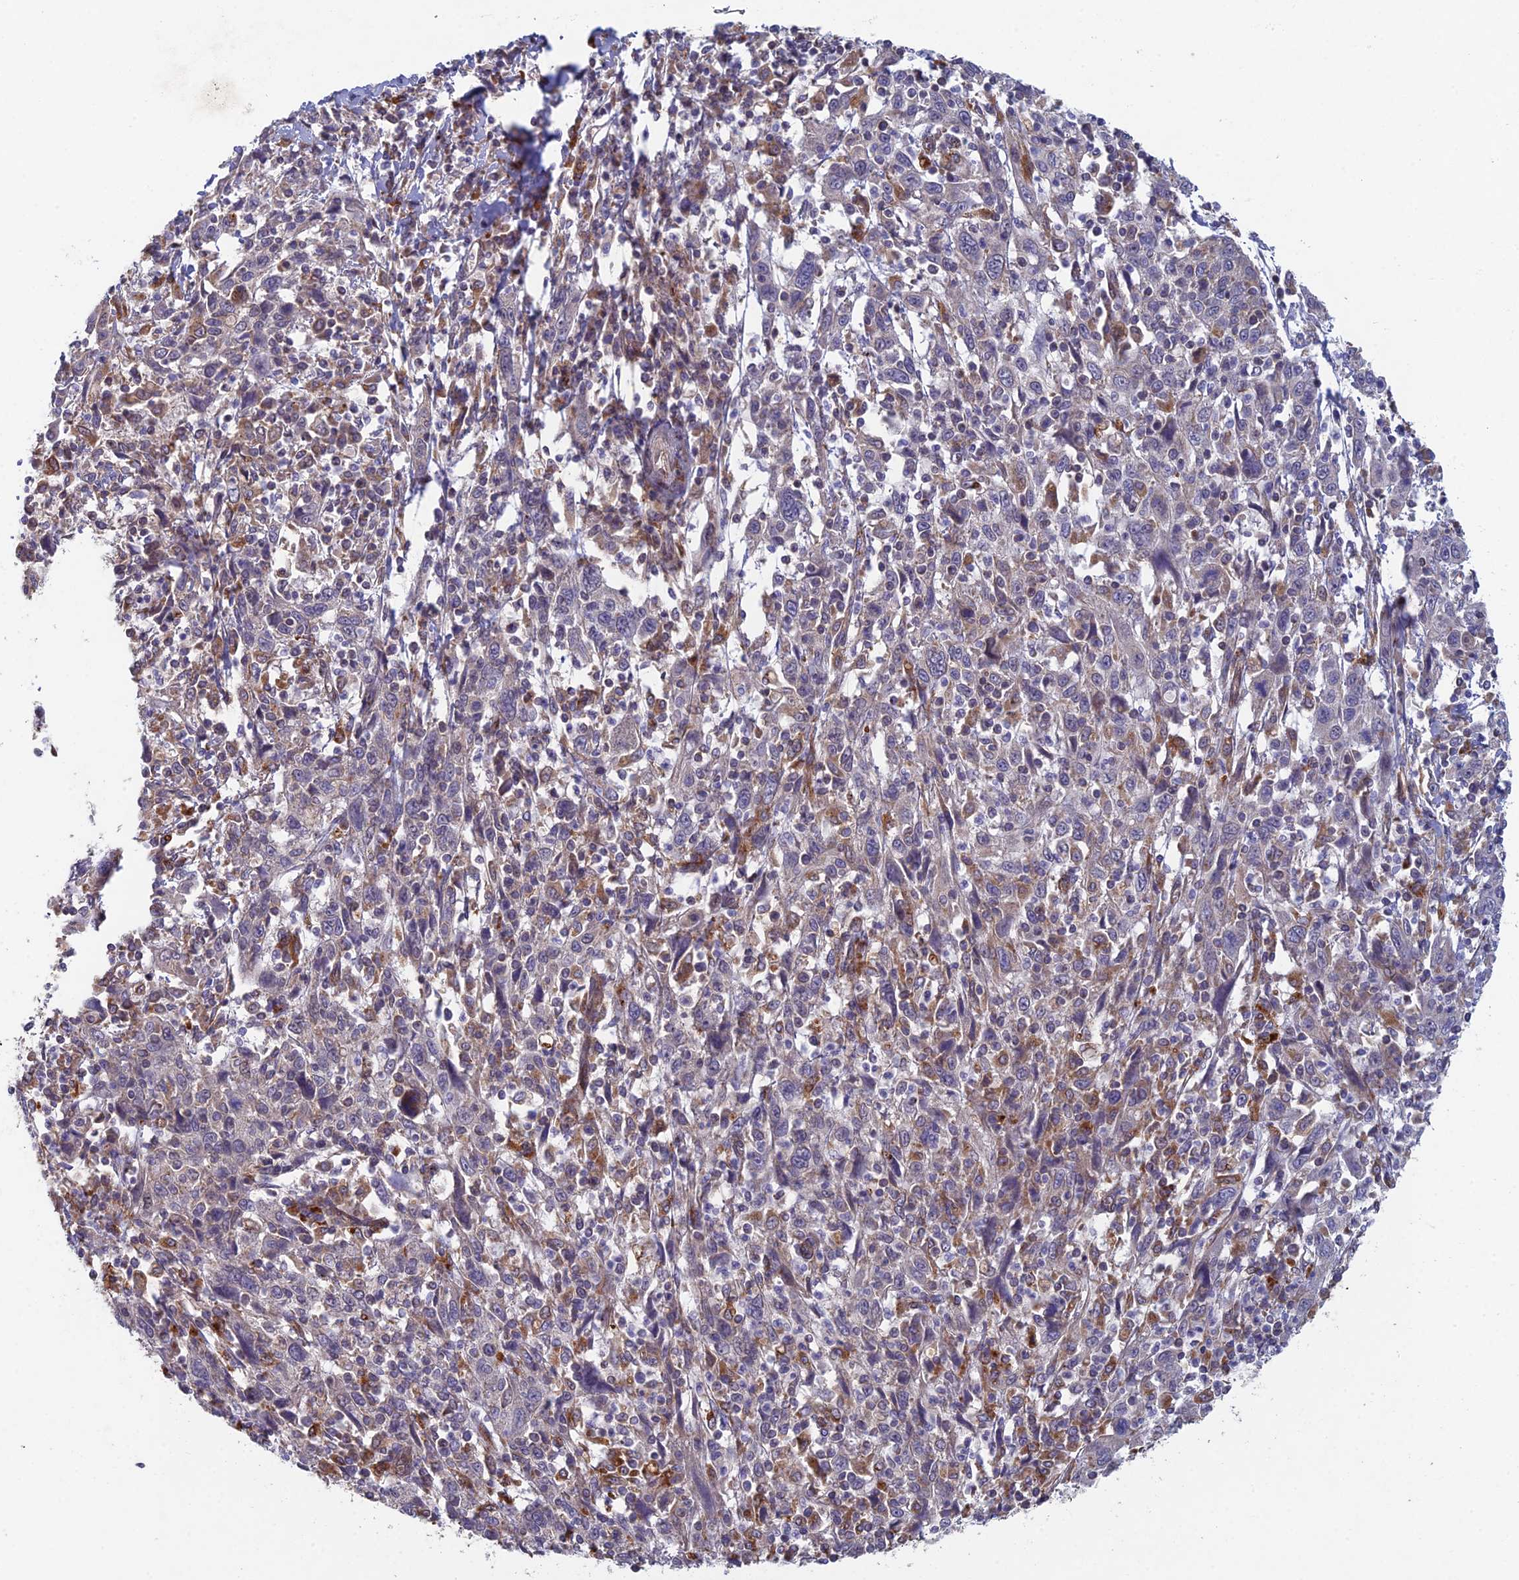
{"staining": {"intensity": "weak", "quantity": "<25%", "location": "cytoplasmic/membranous"}, "tissue": "cervical cancer", "cell_type": "Tumor cells", "image_type": "cancer", "snomed": [{"axis": "morphology", "description": "Squamous cell carcinoma, NOS"}, {"axis": "topography", "description": "Cervix"}], "caption": "Immunohistochemistry histopathology image of neoplastic tissue: human cervical squamous cell carcinoma stained with DAB shows no significant protein positivity in tumor cells. The staining is performed using DAB (3,3'-diaminobenzidine) brown chromogen with nuclei counter-stained in using hematoxylin.", "gene": "FOXS1", "patient": {"sex": "female", "age": 46}}